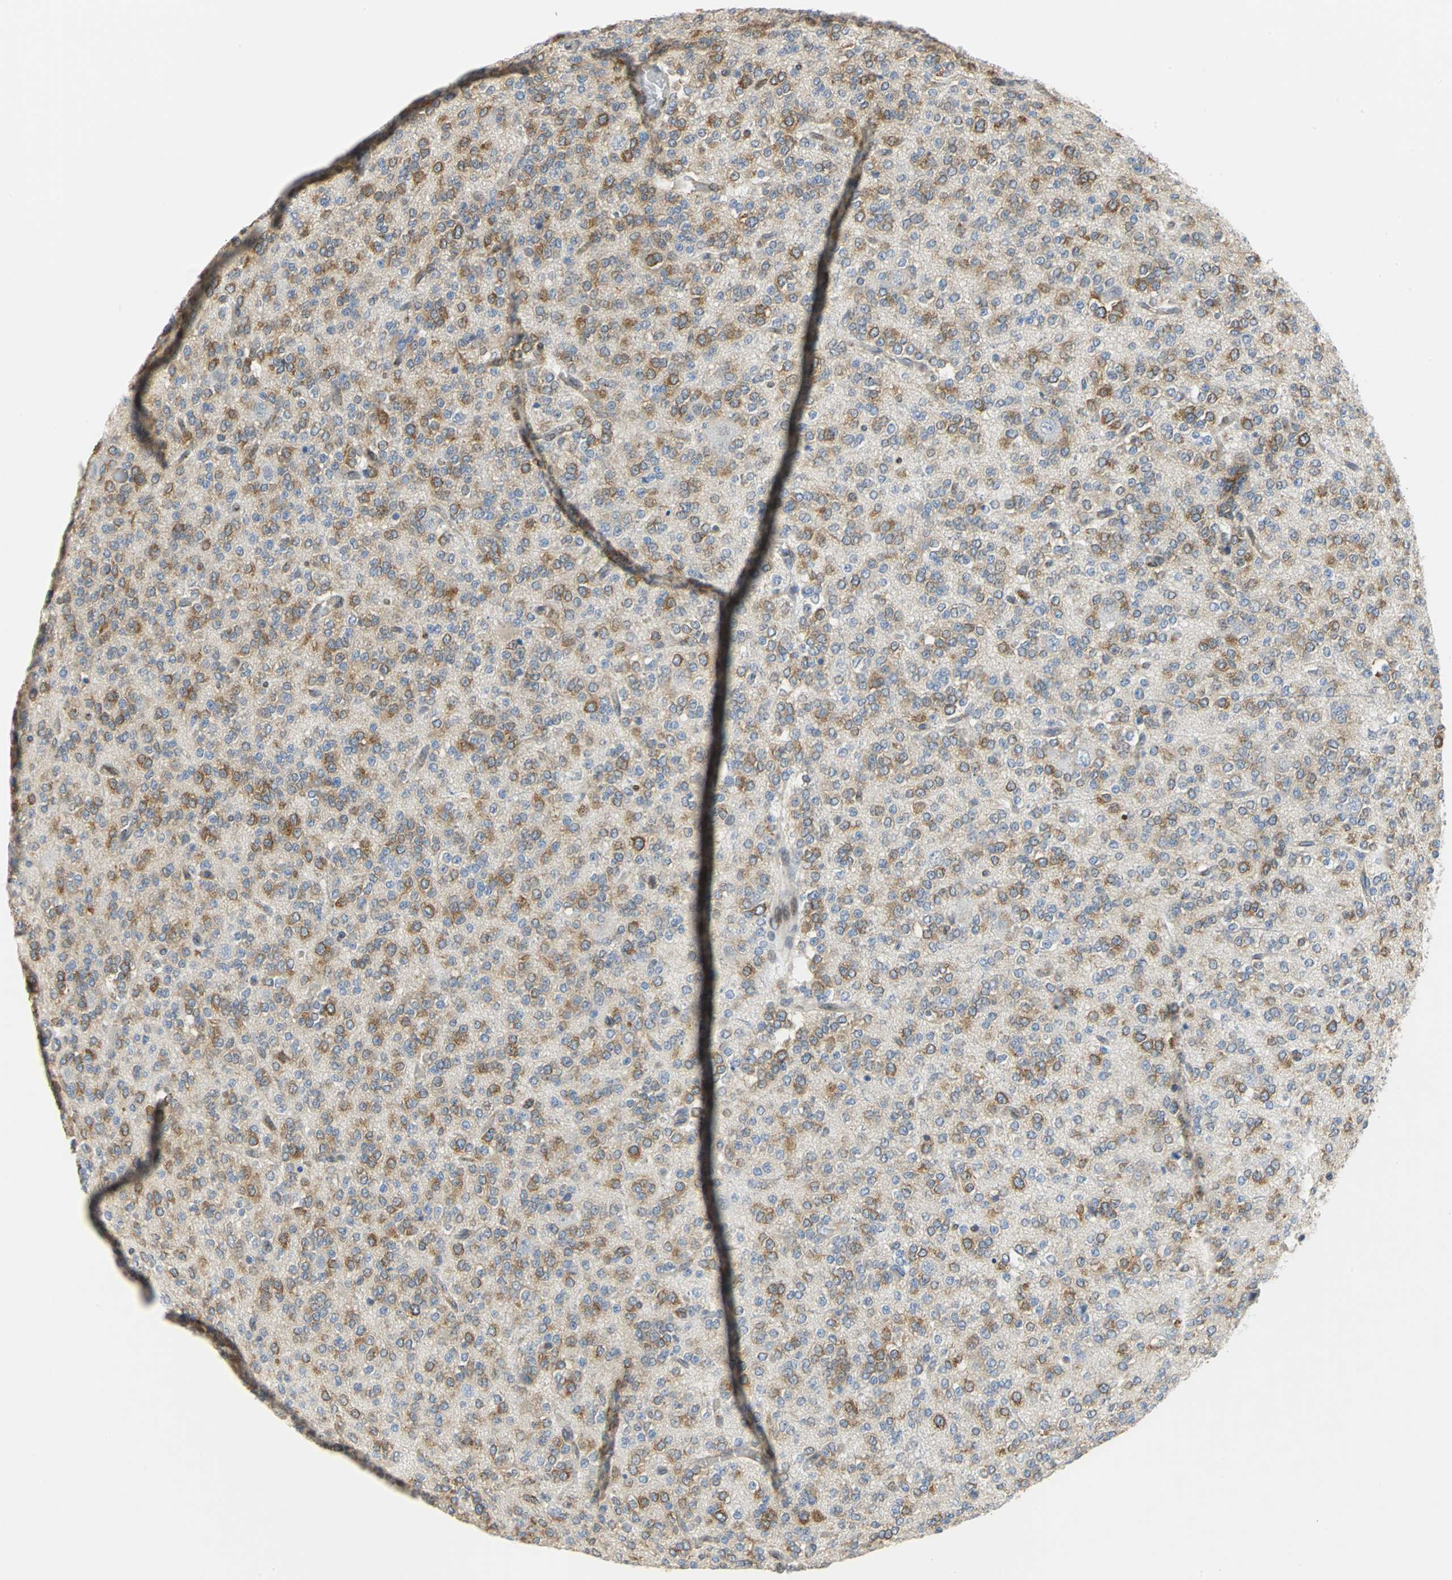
{"staining": {"intensity": "moderate", "quantity": "25%-75%", "location": "cytoplasmic/membranous"}, "tissue": "glioma", "cell_type": "Tumor cells", "image_type": "cancer", "snomed": [{"axis": "morphology", "description": "Glioma, malignant, Low grade"}, {"axis": "topography", "description": "Brain"}], "caption": "This image displays immunohistochemistry (IHC) staining of human glioma, with medium moderate cytoplasmic/membranous expression in approximately 25%-75% of tumor cells.", "gene": "YBX1", "patient": {"sex": "male", "age": 38}}